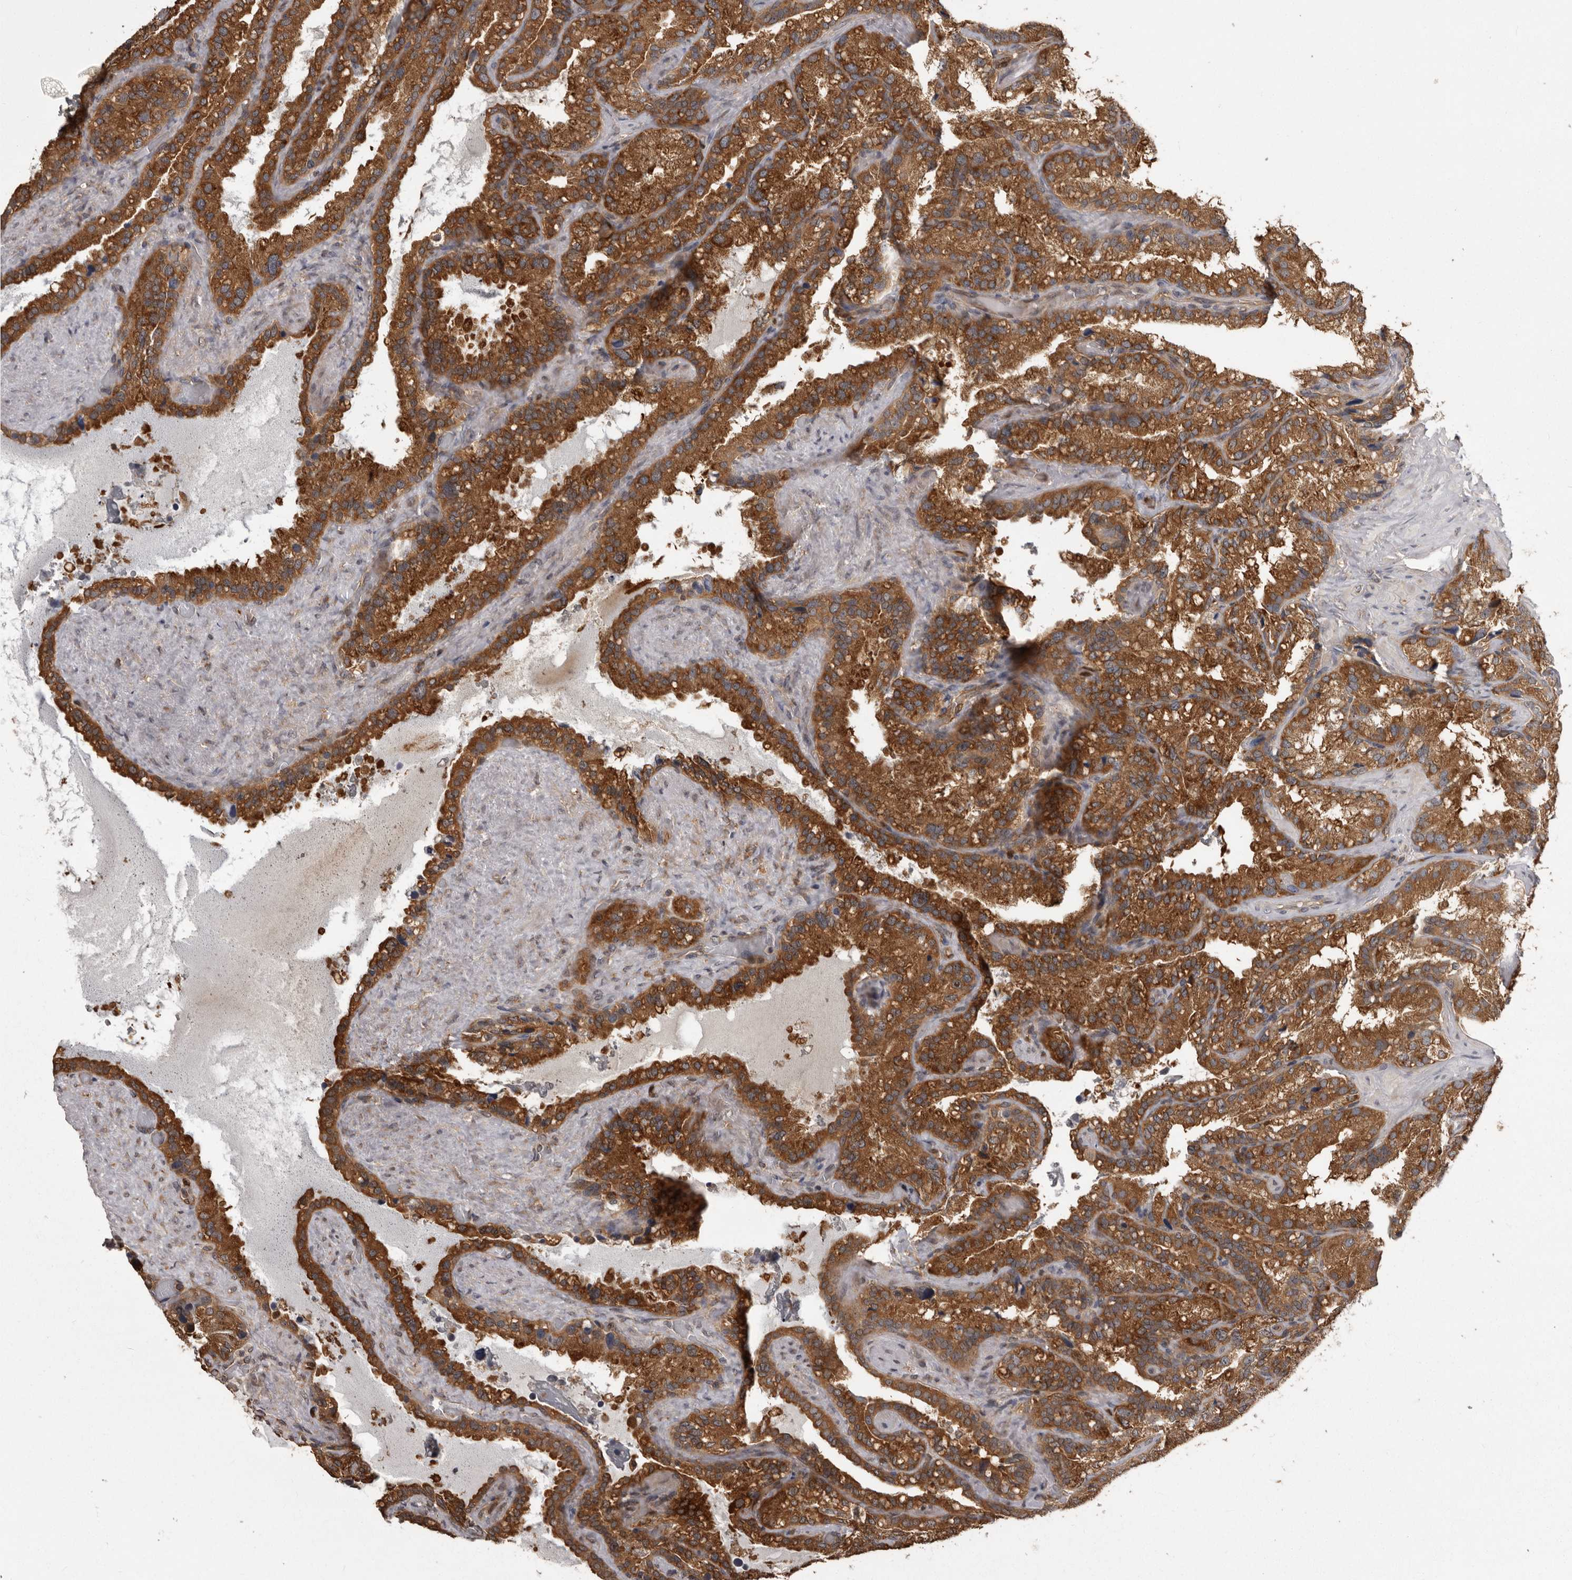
{"staining": {"intensity": "strong", "quantity": ">75%", "location": "cytoplasmic/membranous"}, "tissue": "seminal vesicle", "cell_type": "Glandular cells", "image_type": "normal", "snomed": [{"axis": "morphology", "description": "Normal tissue, NOS"}, {"axis": "topography", "description": "Prostate"}, {"axis": "topography", "description": "Seminal veicle"}], "caption": "This histopathology image exhibits unremarkable seminal vesicle stained with immunohistochemistry (IHC) to label a protein in brown. The cytoplasmic/membranous of glandular cells show strong positivity for the protein. Nuclei are counter-stained blue.", "gene": "DARS1", "patient": {"sex": "male", "age": 68}}